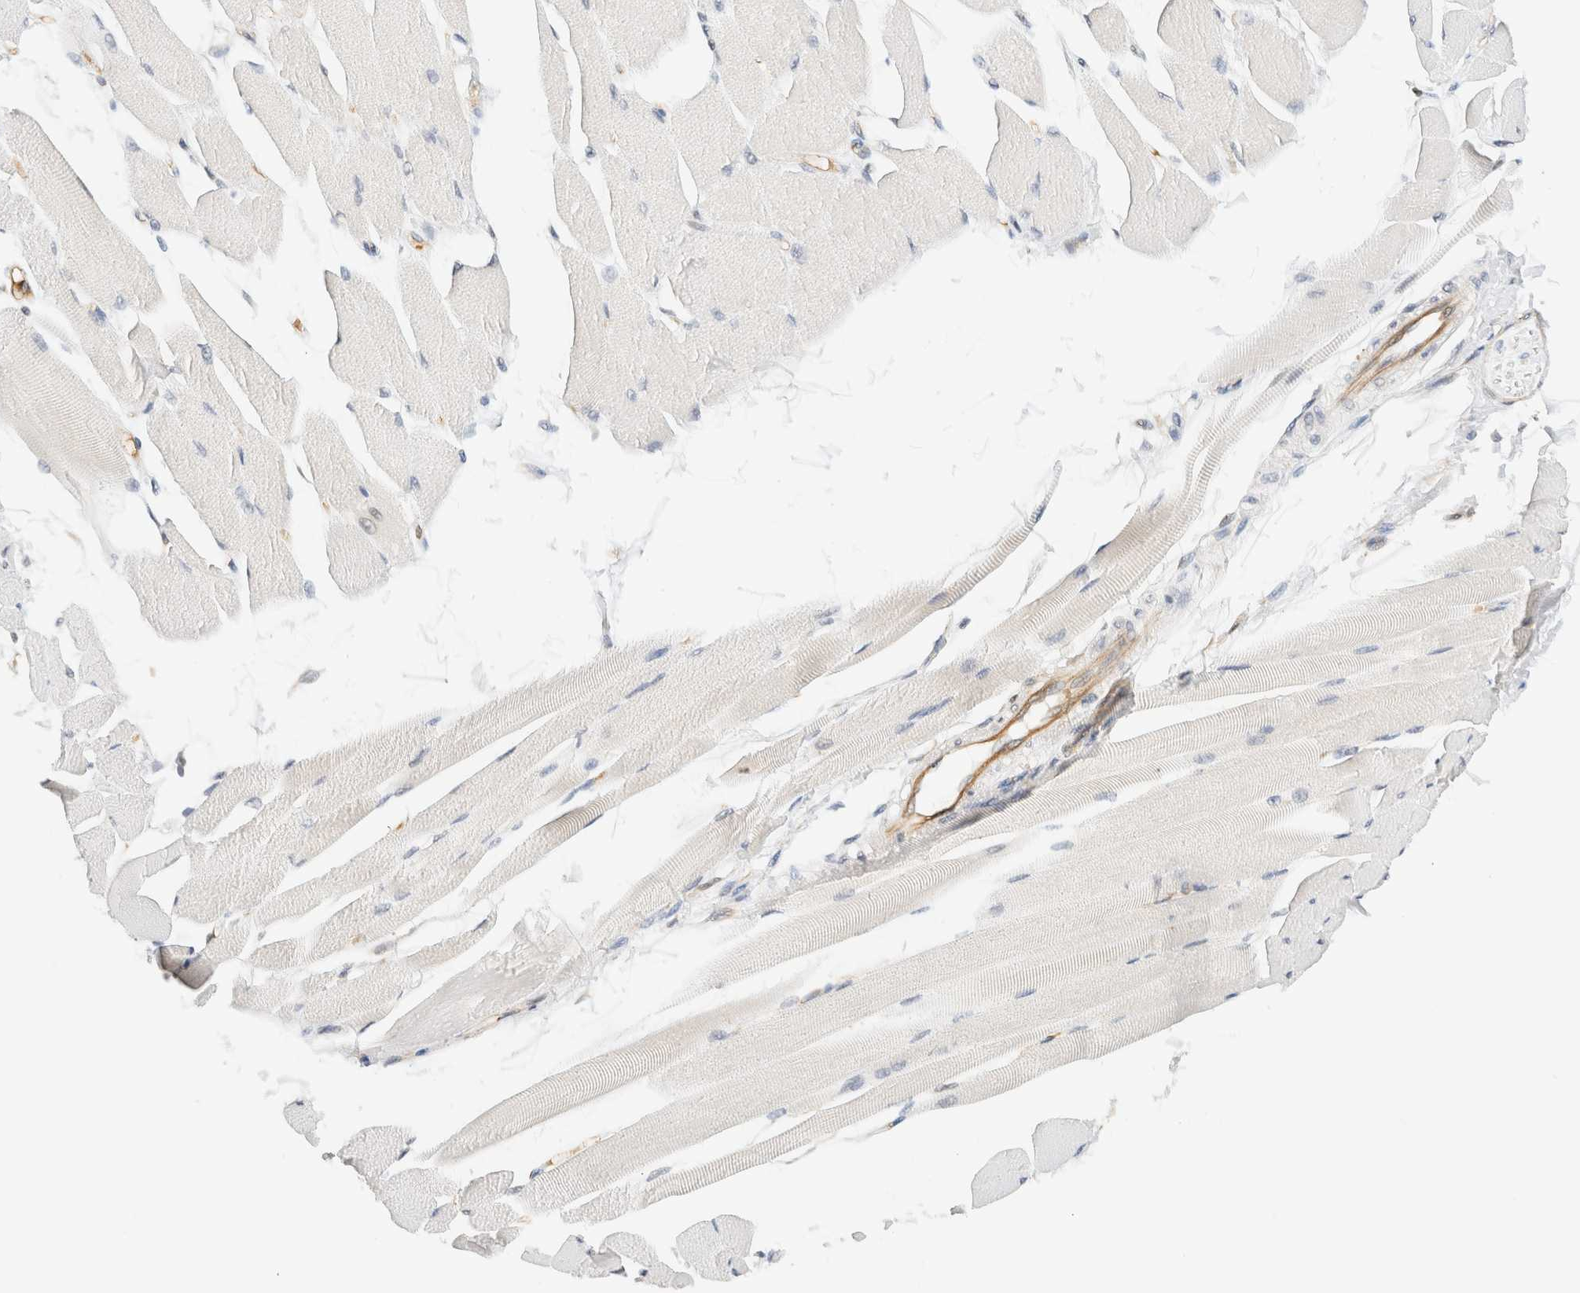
{"staining": {"intensity": "negative", "quantity": "none", "location": "none"}, "tissue": "skeletal muscle", "cell_type": "Myocytes", "image_type": "normal", "snomed": [{"axis": "morphology", "description": "Normal tissue, NOS"}, {"axis": "topography", "description": "Skeletal muscle"}, {"axis": "topography", "description": "Peripheral nerve tissue"}], "caption": "Protein analysis of unremarkable skeletal muscle exhibits no significant expression in myocytes.", "gene": "SYVN1", "patient": {"sex": "female", "age": 84}}